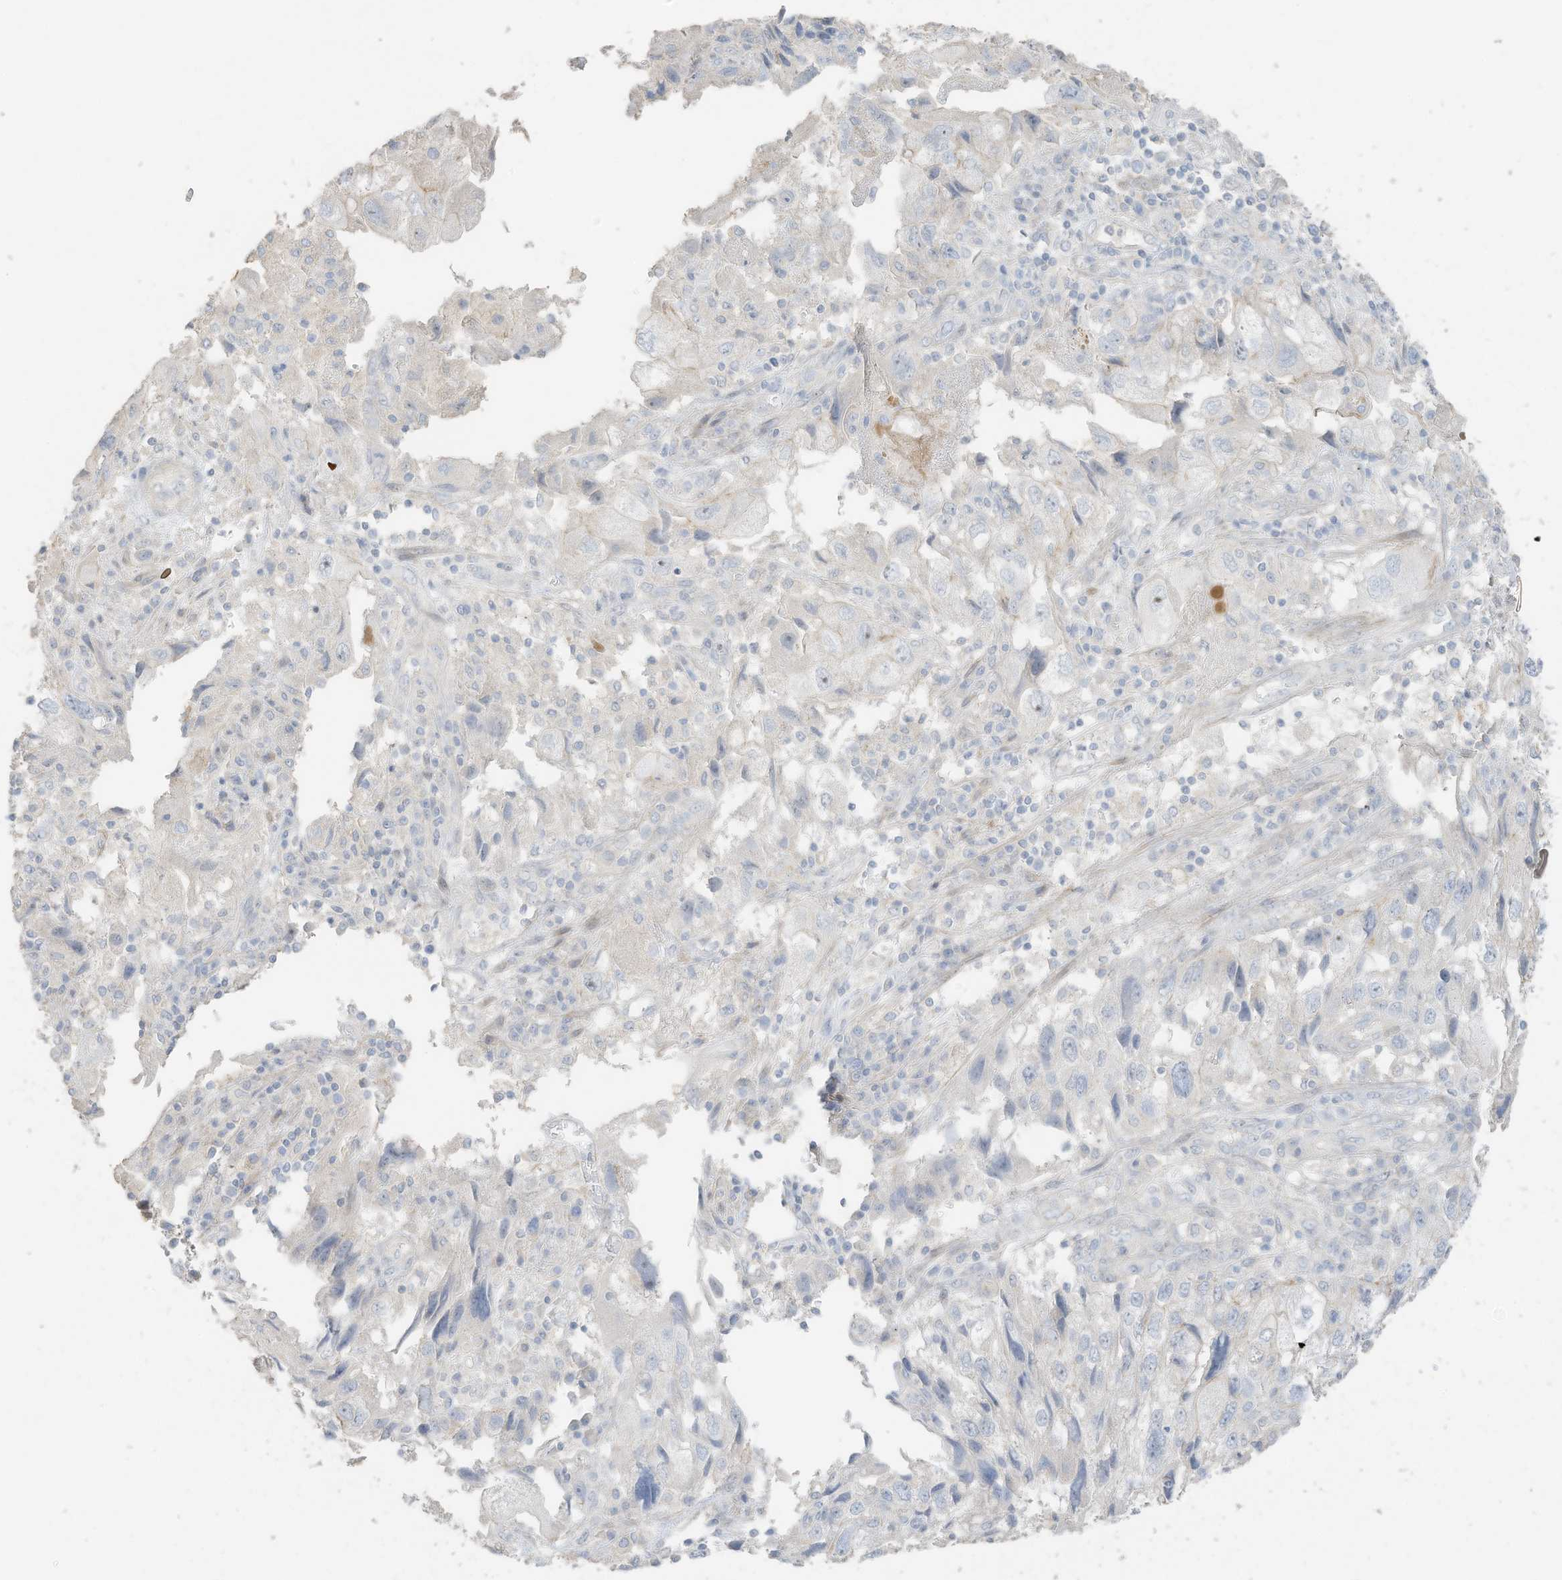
{"staining": {"intensity": "negative", "quantity": "none", "location": "none"}, "tissue": "endometrial cancer", "cell_type": "Tumor cells", "image_type": "cancer", "snomed": [{"axis": "morphology", "description": "Adenocarcinoma, NOS"}, {"axis": "topography", "description": "Endometrium"}], "caption": "A micrograph of endometrial cancer (adenocarcinoma) stained for a protein reveals no brown staining in tumor cells.", "gene": "ZBTB41", "patient": {"sex": "female", "age": 49}}